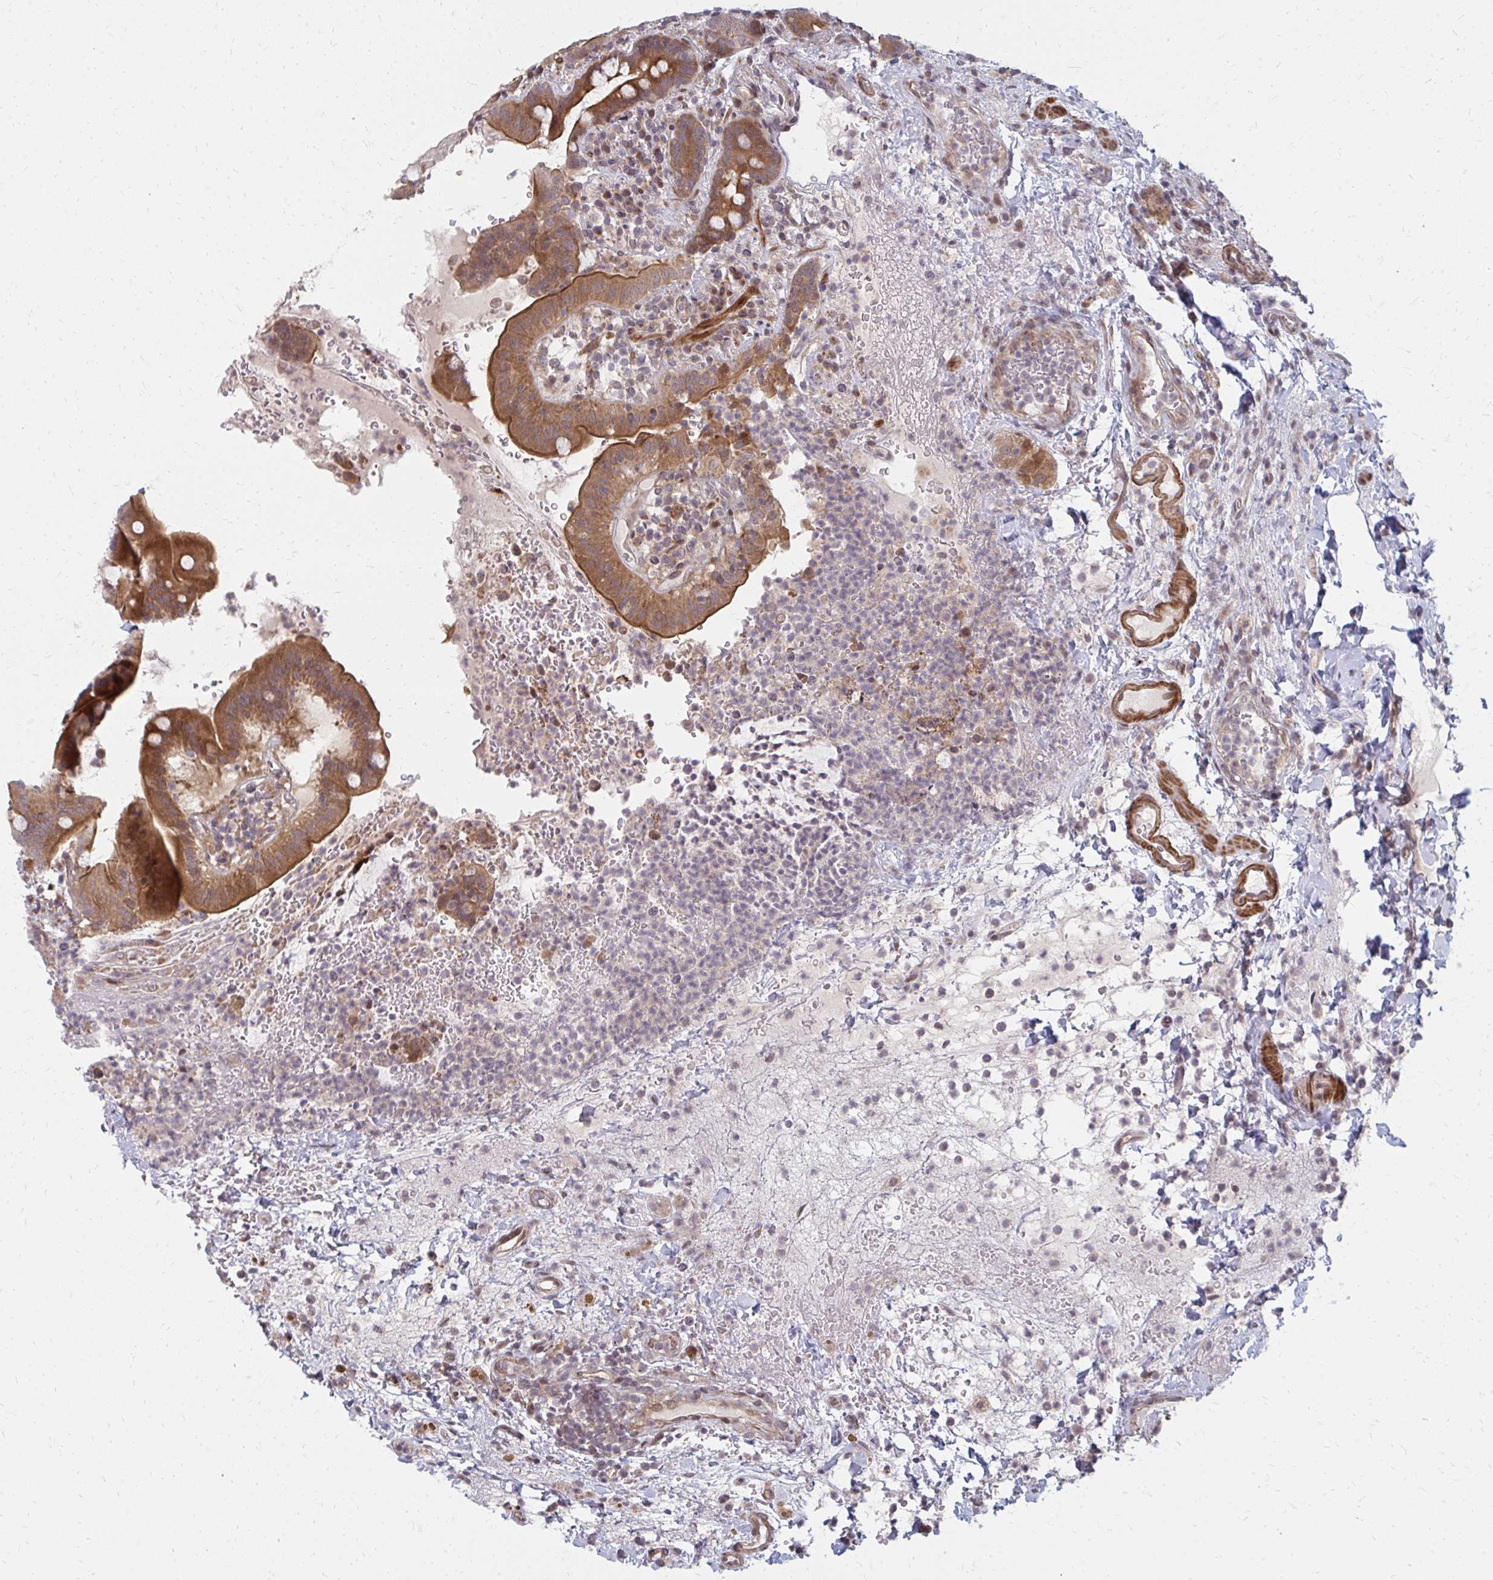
{"staining": {"intensity": "strong", "quantity": ">75%", "location": "cytoplasmic/membranous"}, "tissue": "small intestine", "cell_type": "Glandular cells", "image_type": "normal", "snomed": [{"axis": "morphology", "description": "Normal tissue, NOS"}, {"axis": "topography", "description": "Small intestine"}], "caption": "Glandular cells show high levels of strong cytoplasmic/membranous positivity in approximately >75% of cells in benign human small intestine. Ihc stains the protein in brown and the nuclei are stained blue.", "gene": "ZNF285", "patient": {"sex": "male", "age": 26}}